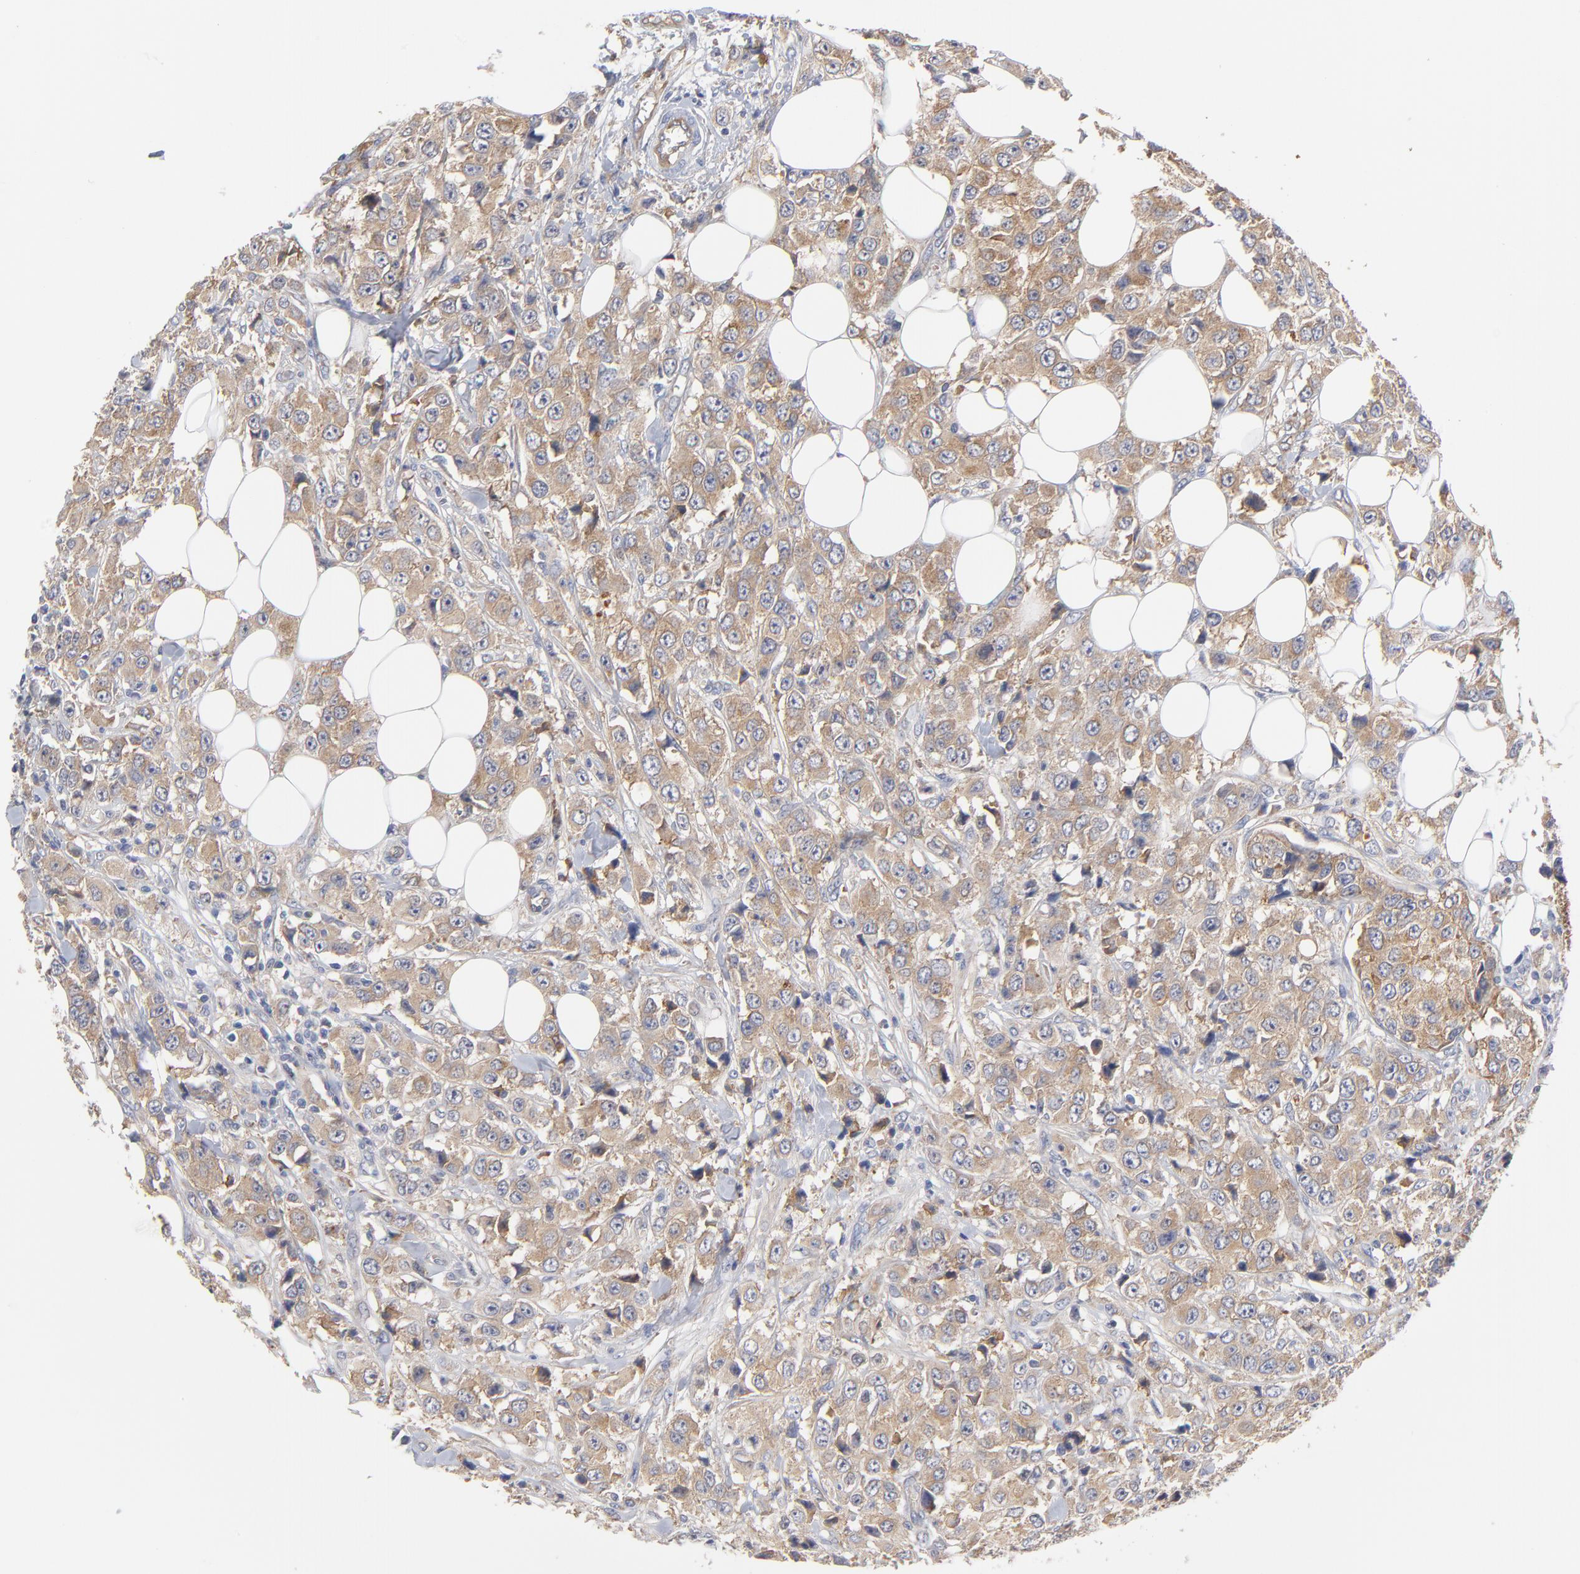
{"staining": {"intensity": "moderate", "quantity": ">75%", "location": "cytoplasmic/membranous"}, "tissue": "breast cancer", "cell_type": "Tumor cells", "image_type": "cancer", "snomed": [{"axis": "morphology", "description": "Duct carcinoma"}, {"axis": "topography", "description": "Breast"}], "caption": "A histopathology image of human breast cancer (invasive ductal carcinoma) stained for a protein reveals moderate cytoplasmic/membranous brown staining in tumor cells. (brown staining indicates protein expression, while blue staining denotes nuclei).", "gene": "FBXL2", "patient": {"sex": "female", "age": 58}}